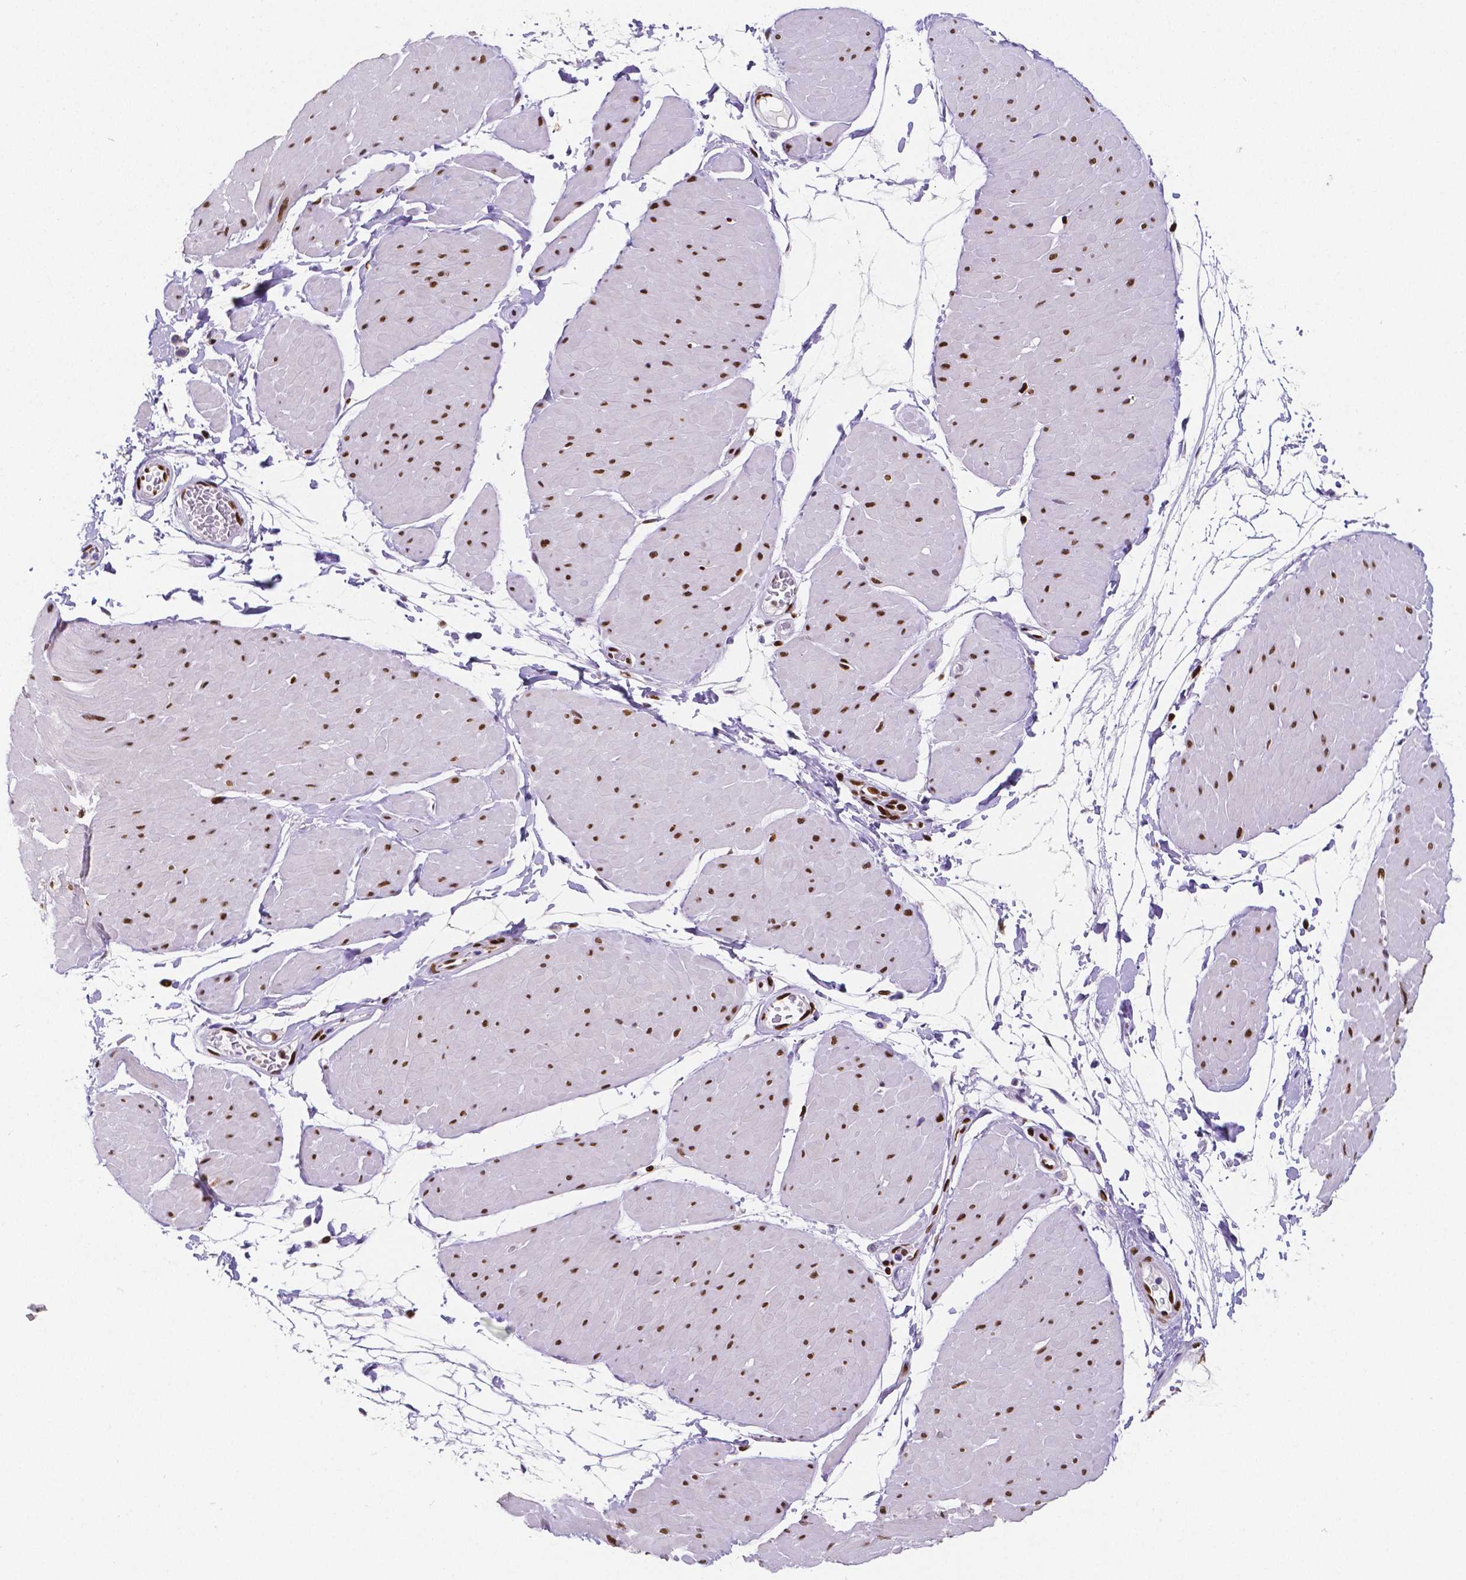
{"staining": {"intensity": "moderate", "quantity": "<25%", "location": "nuclear"}, "tissue": "adipose tissue", "cell_type": "Adipocytes", "image_type": "normal", "snomed": [{"axis": "morphology", "description": "Normal tissue, NOS"}, {"axis": "topography", "description": "Smooth muscle"}, {"axis": "topography", "description": "Peripheral nerve tissue"}], "caption": "Immunohistochemical staining of benign adipose tissue exhibits <25% levels of moderate nuclear protein positivity in about <25% of adipocytes. Immunohistochemistry stains the protein of interest in brown and the nuclei are stained blue.", "gene": "MEF2C", "patient": {"sex": "male", "age": 58}}